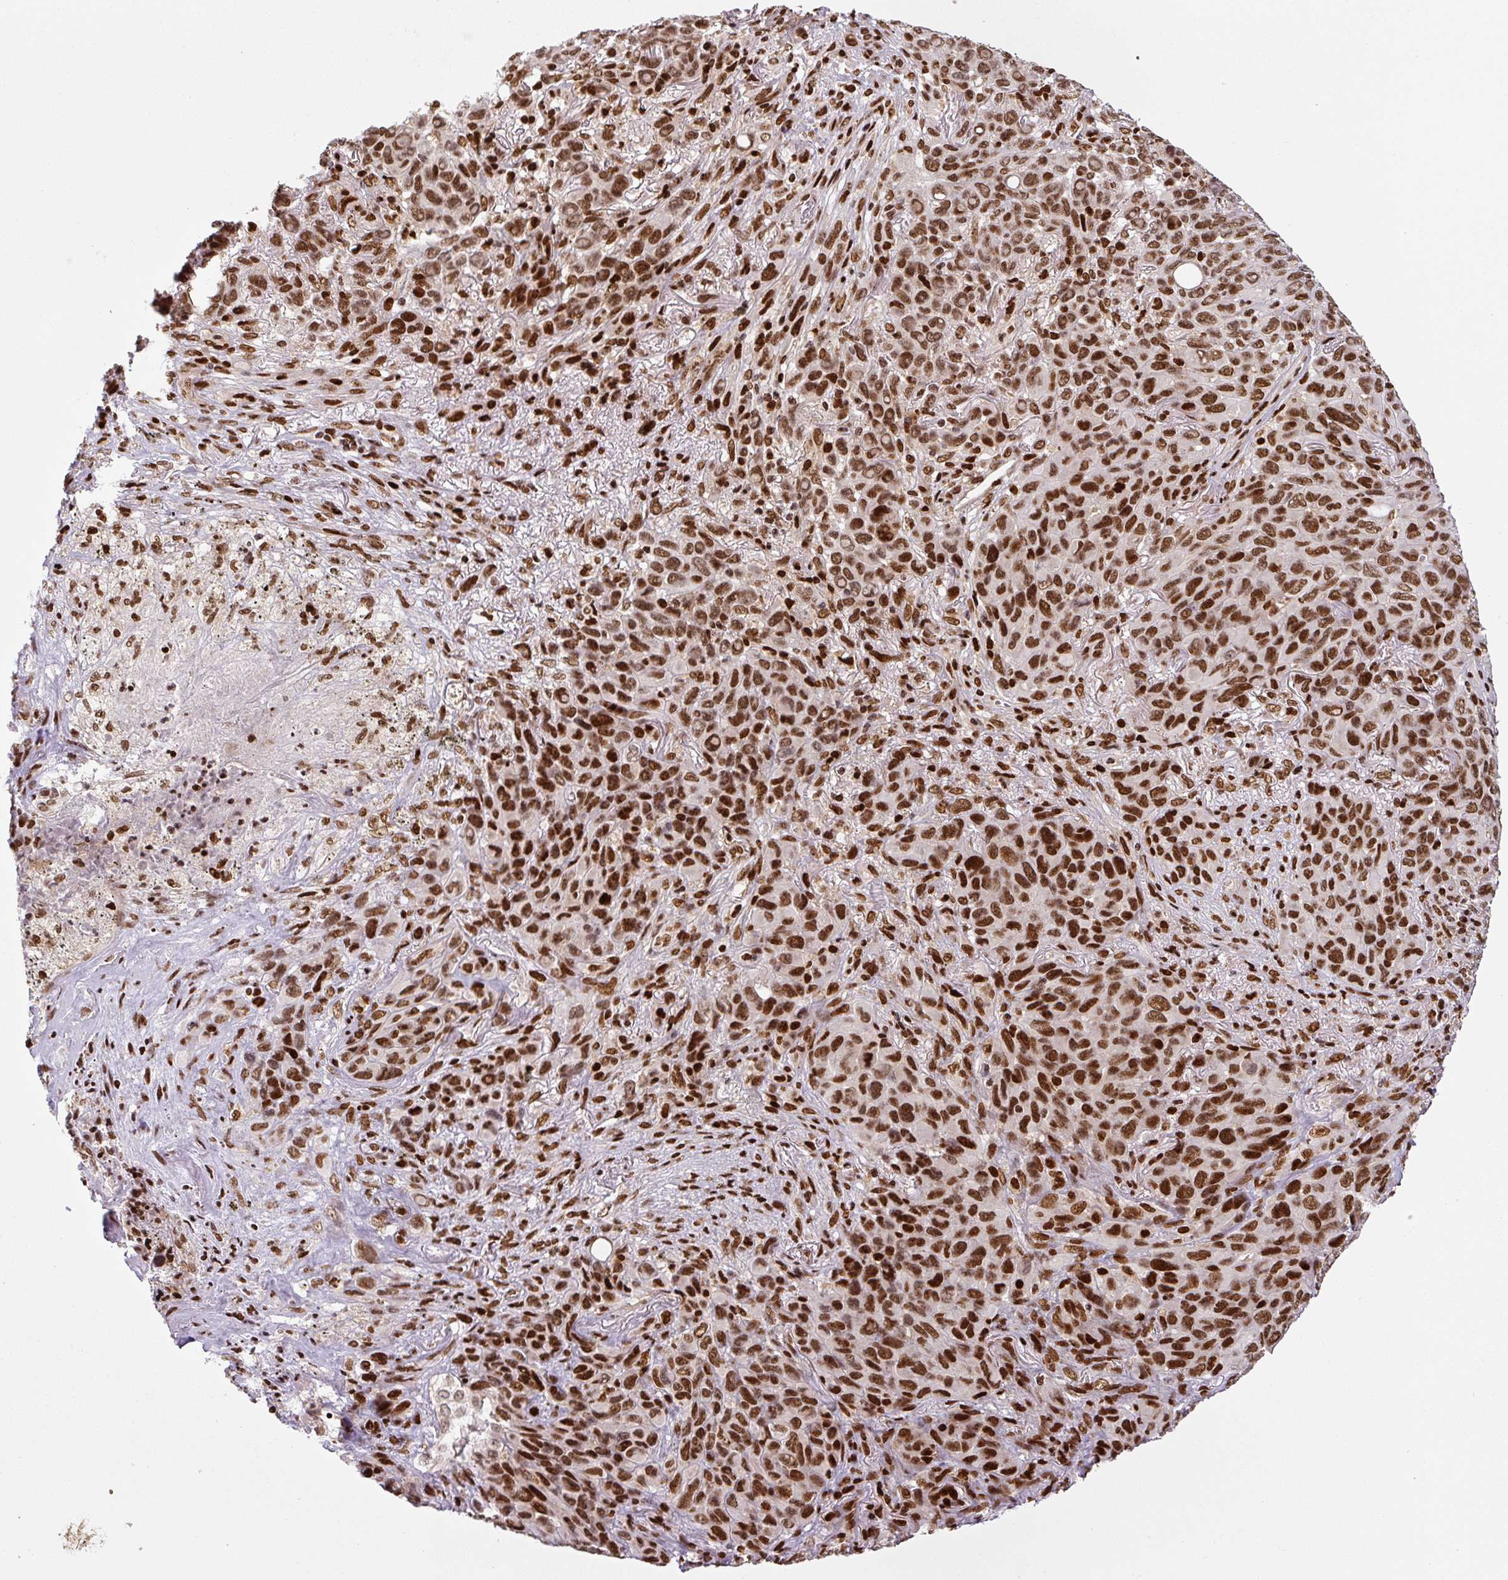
{"staining": {"intensity": "strong", "quantity": ">75%", "location": "nuclear"}, "tissue": "melanoma", "cell_type": "Tumor cells", "image_type": "cancer", "snomed": [{"axis": "morphology", "description": "Malignant melanoma, Metastatic site"}, {"axis": "topography", "description": "Lung"}], "caption": "An immunohistochemistry micrograph of neoplastic tissue is shown. Protein staining in brown highlights strong nuclear positivity in malignant melanoma (metastatic site) within tumor cells.", "gene": "PYDC2", "patient": {"sex": "male", "age": 48}}